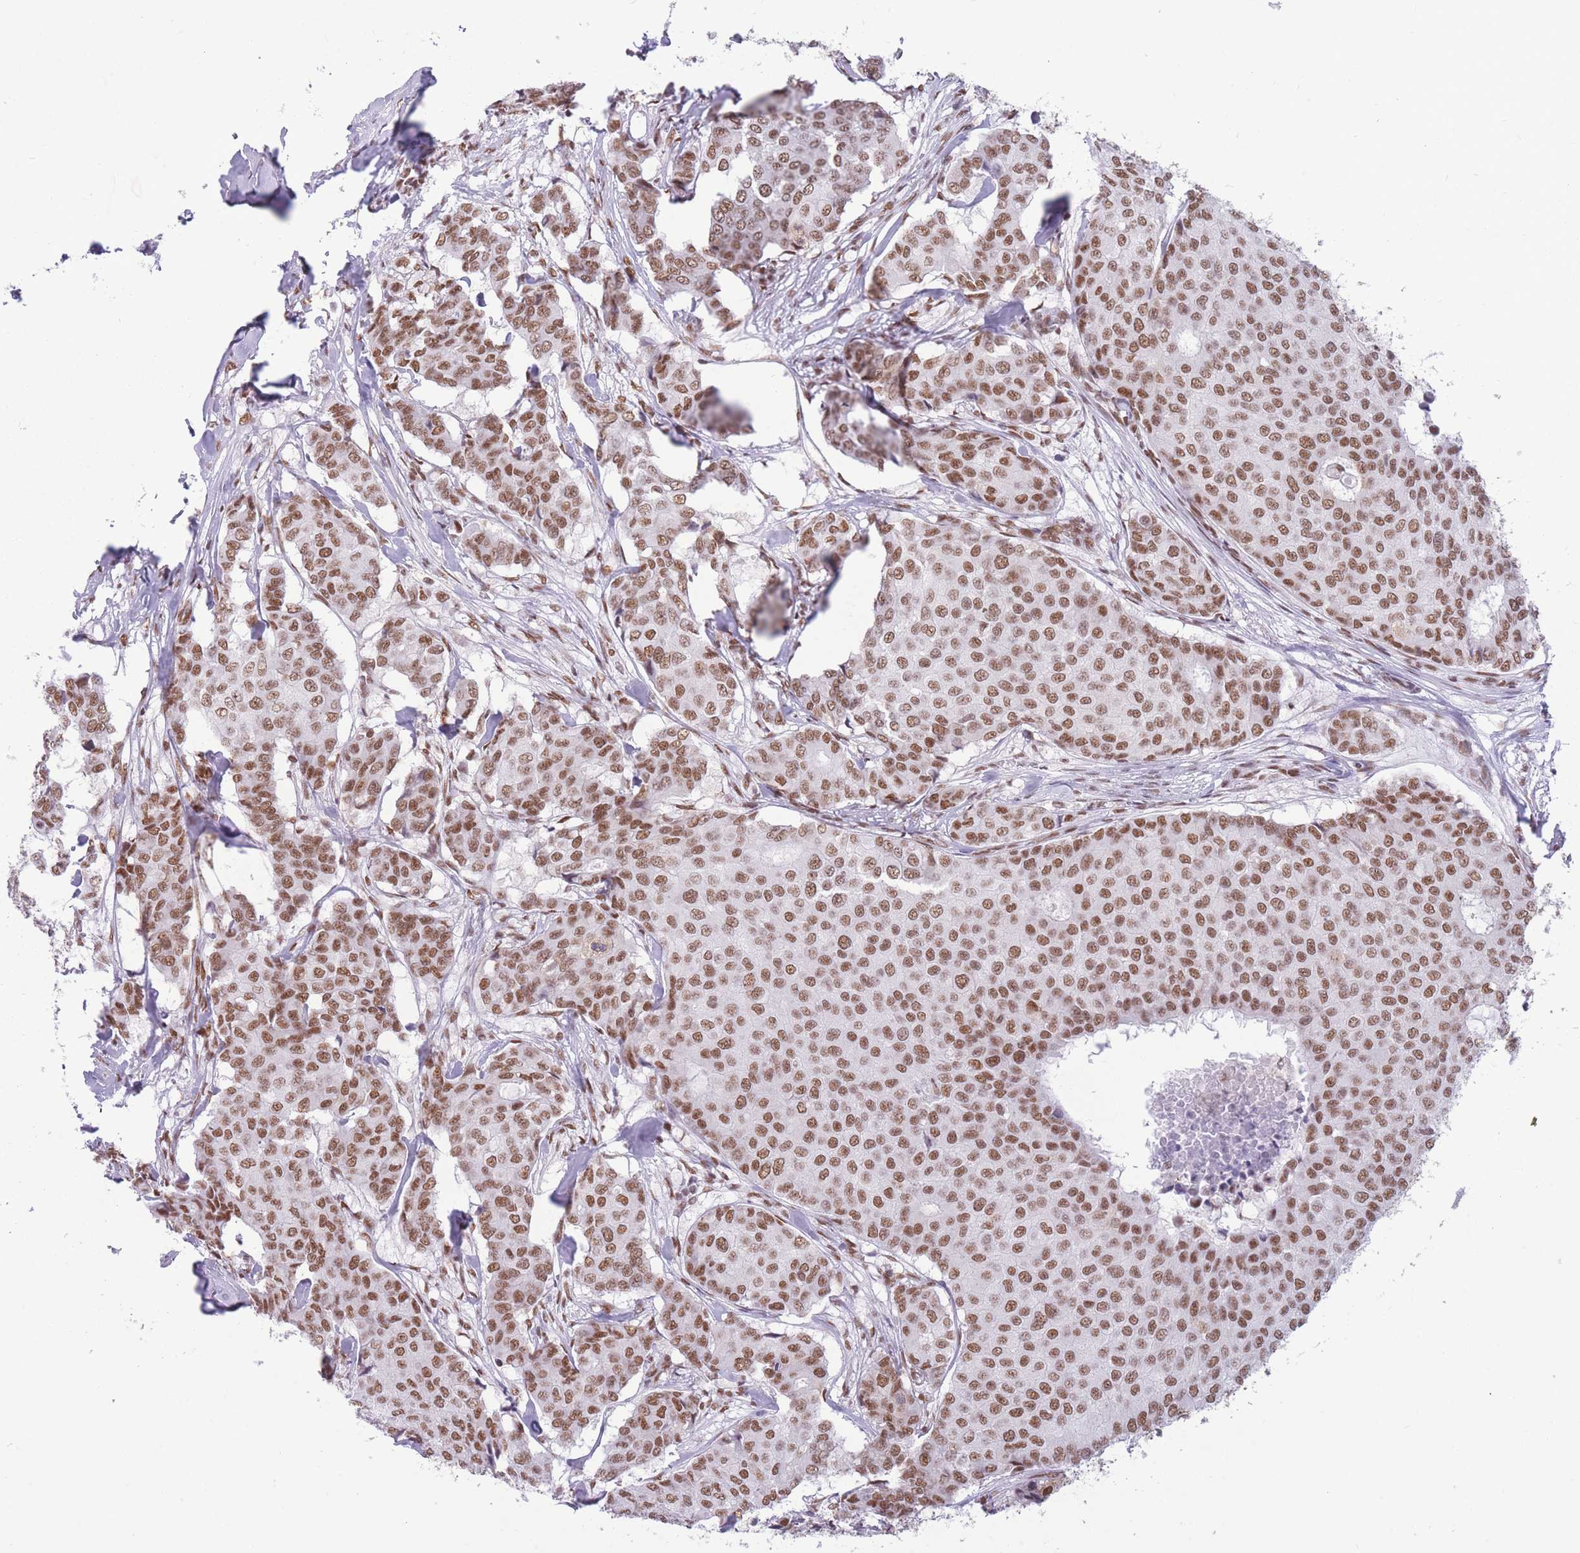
{"staining": {"intensity": "moderate", "quantity": ">75%", "location": "nuclear"}, "tissue": "breast cancer", "cell_type": "Tumor cells", "image_type": "cancer", "snomed": [{"axis": "morphology", "description": "Duct carcinoma"}, {"axis": "topography", "description": "Breast"}], "caption": "Breast intraductal carcinoma stained with a protein marker shows moderate staining in tumor cells.", "gene": "HNRNPUL1", "patient": {"sex": "female", "age": 75}}